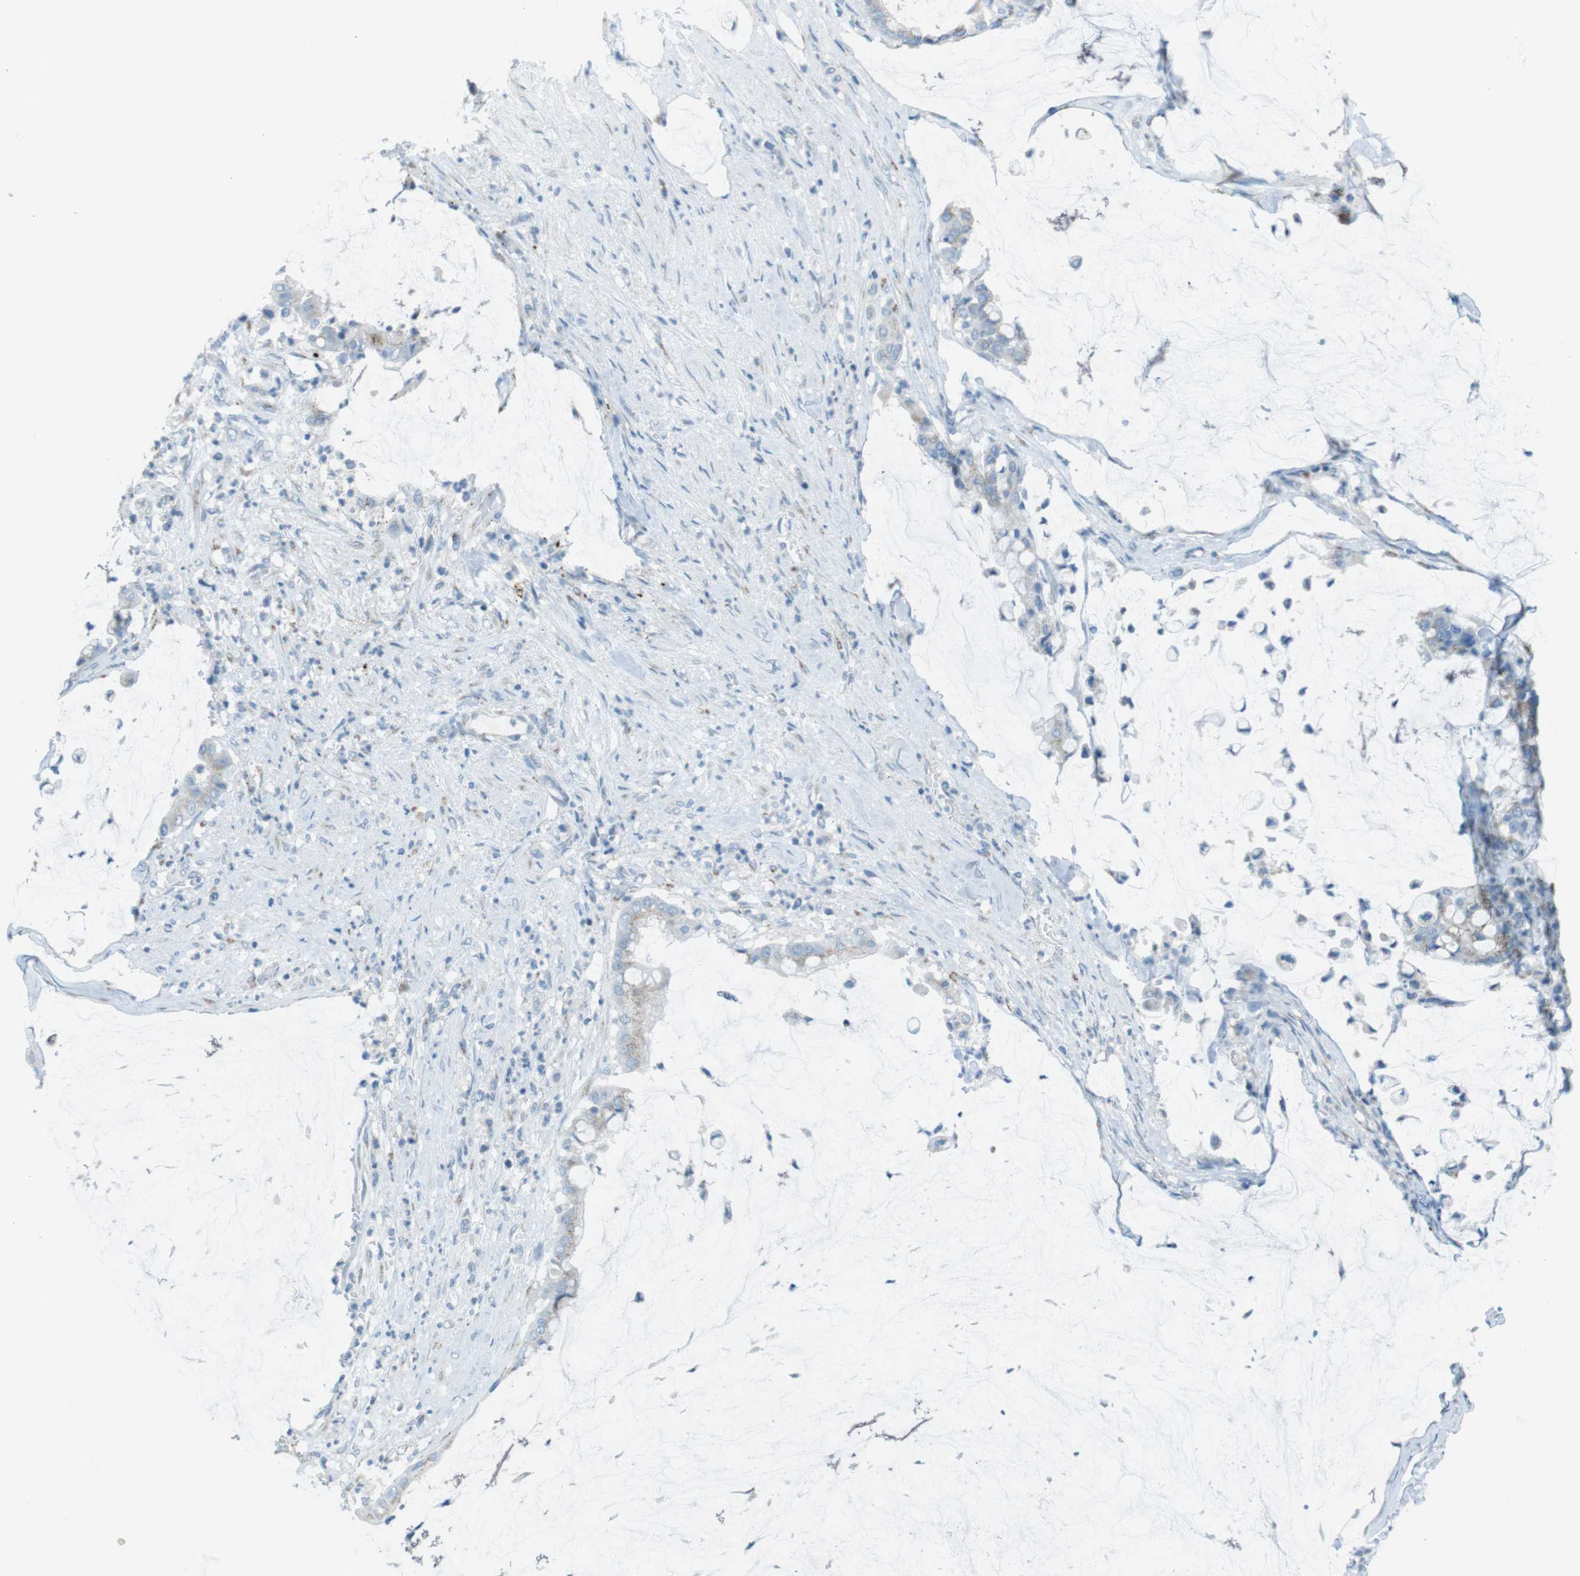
{"staining": {"intensity": "weak", "quantity": "<25%", "location": "cytoplasmic/membranous"}, "tissue": "pancreatic cancer", "cell_type": "Tumor cells", "image_type": "cancer", "snomed": [{"axis": "morphology", "description": "Adenocarcinoma, NOS"}, {"axis": "topography", "description": "Pancreas"}], "caption": "Tumor cells show no significant protein positivity in pancreatic adenocarcinoma. The staining was performed using DAB to visualize the protein expression in brown, while the nuclei were stained in blue with hematoxylin (Magnification: 20x).", "gene": "TXNDC15", "patient": {"sex": "male", "age": 41}}